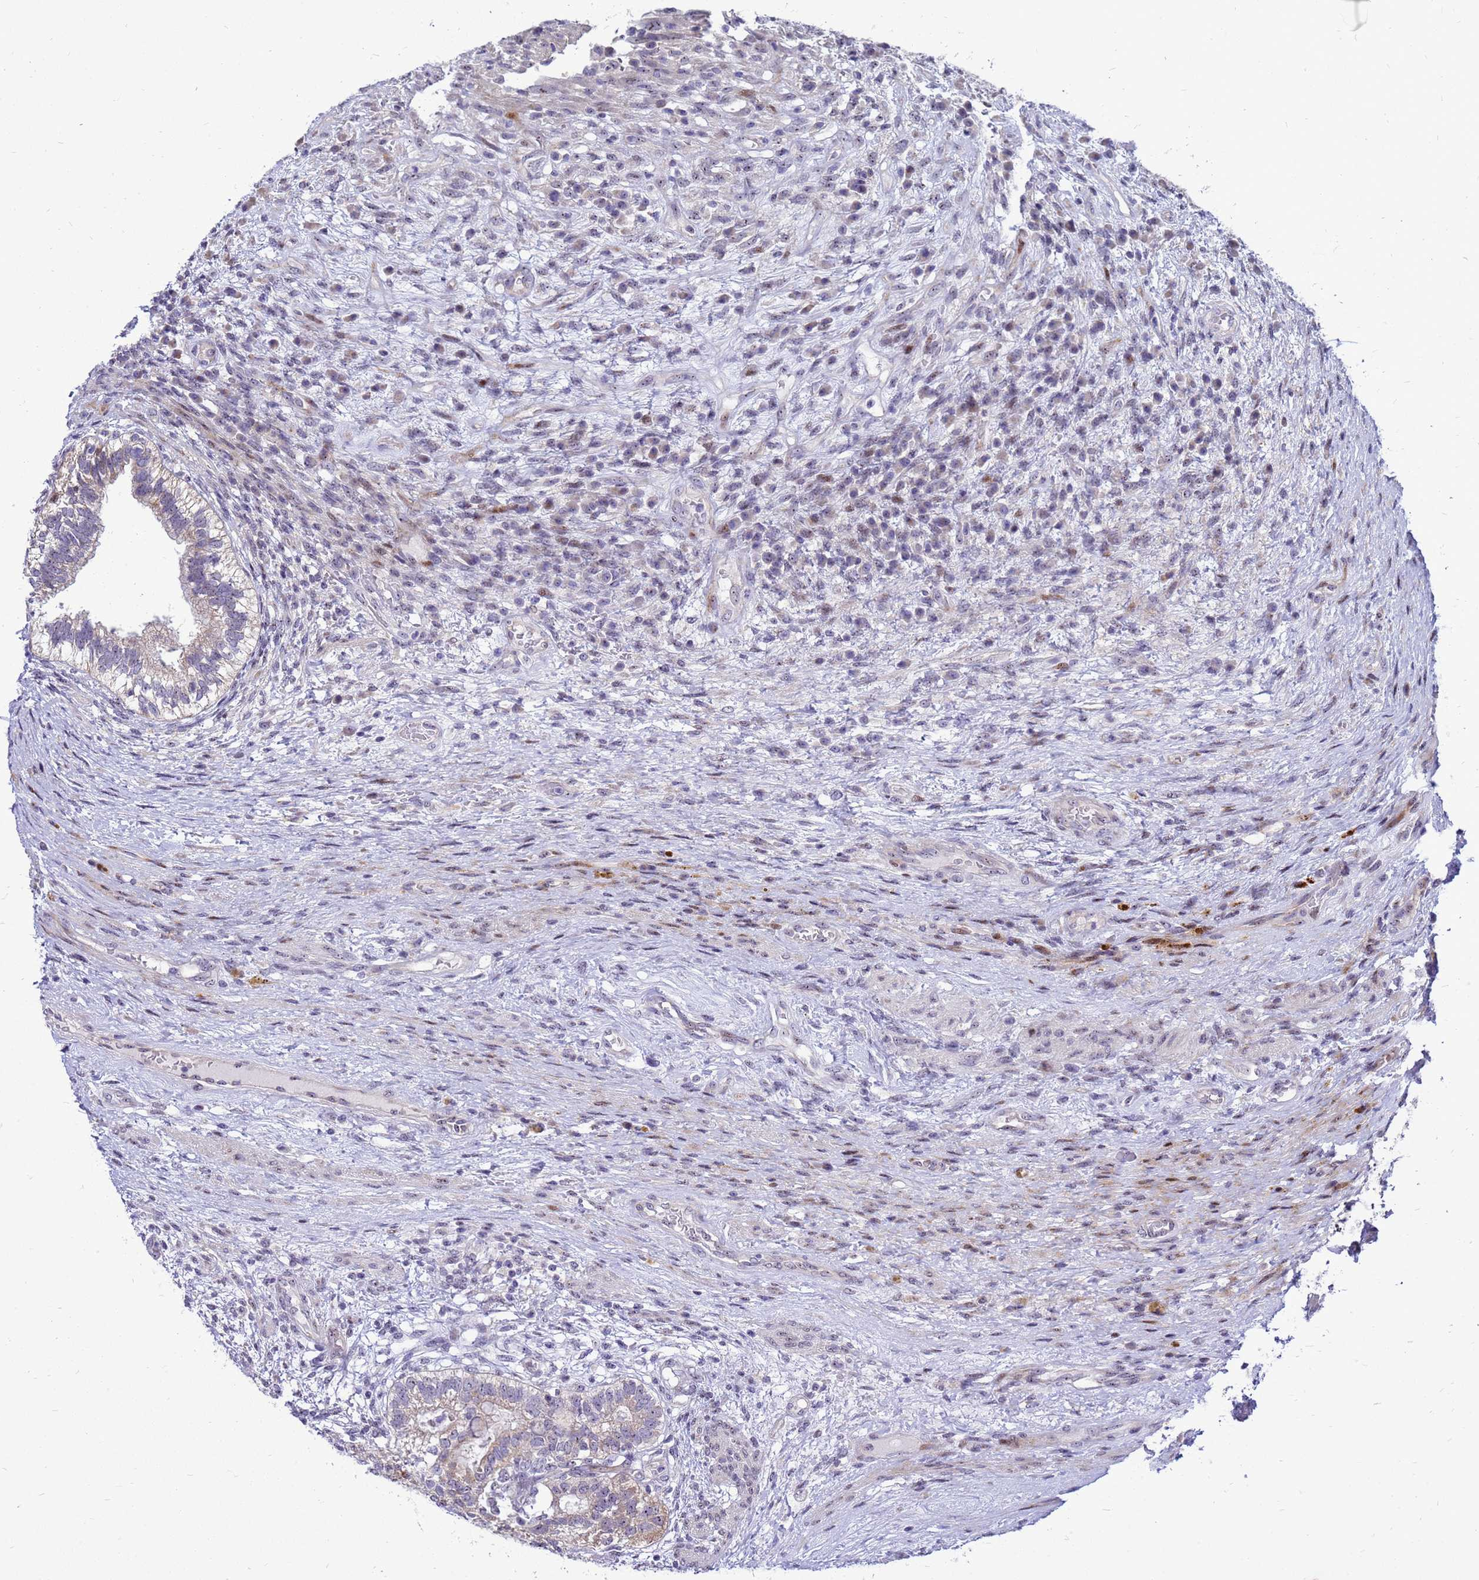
{"staining": {"intensity": "strong", "quantity": "<25%", "location": "nuclear"}, "tissue": "testis cancer", "cell_type": "Tumor cells", "image_type": "cancer", "snomed": [{"axis": "morphology", "description": "Carcinoma, Embryonal, NOS"}, {"axis": "topography", "description": "Testis"}], "caption": "Immunohistochemical staining of human testis embryonal carcinoma demonstrates strong nuclear protein staining in approximately <25% of tumor cells.", "gene": "RSPO1", "patient": {"sex": "male", "age": 26}}